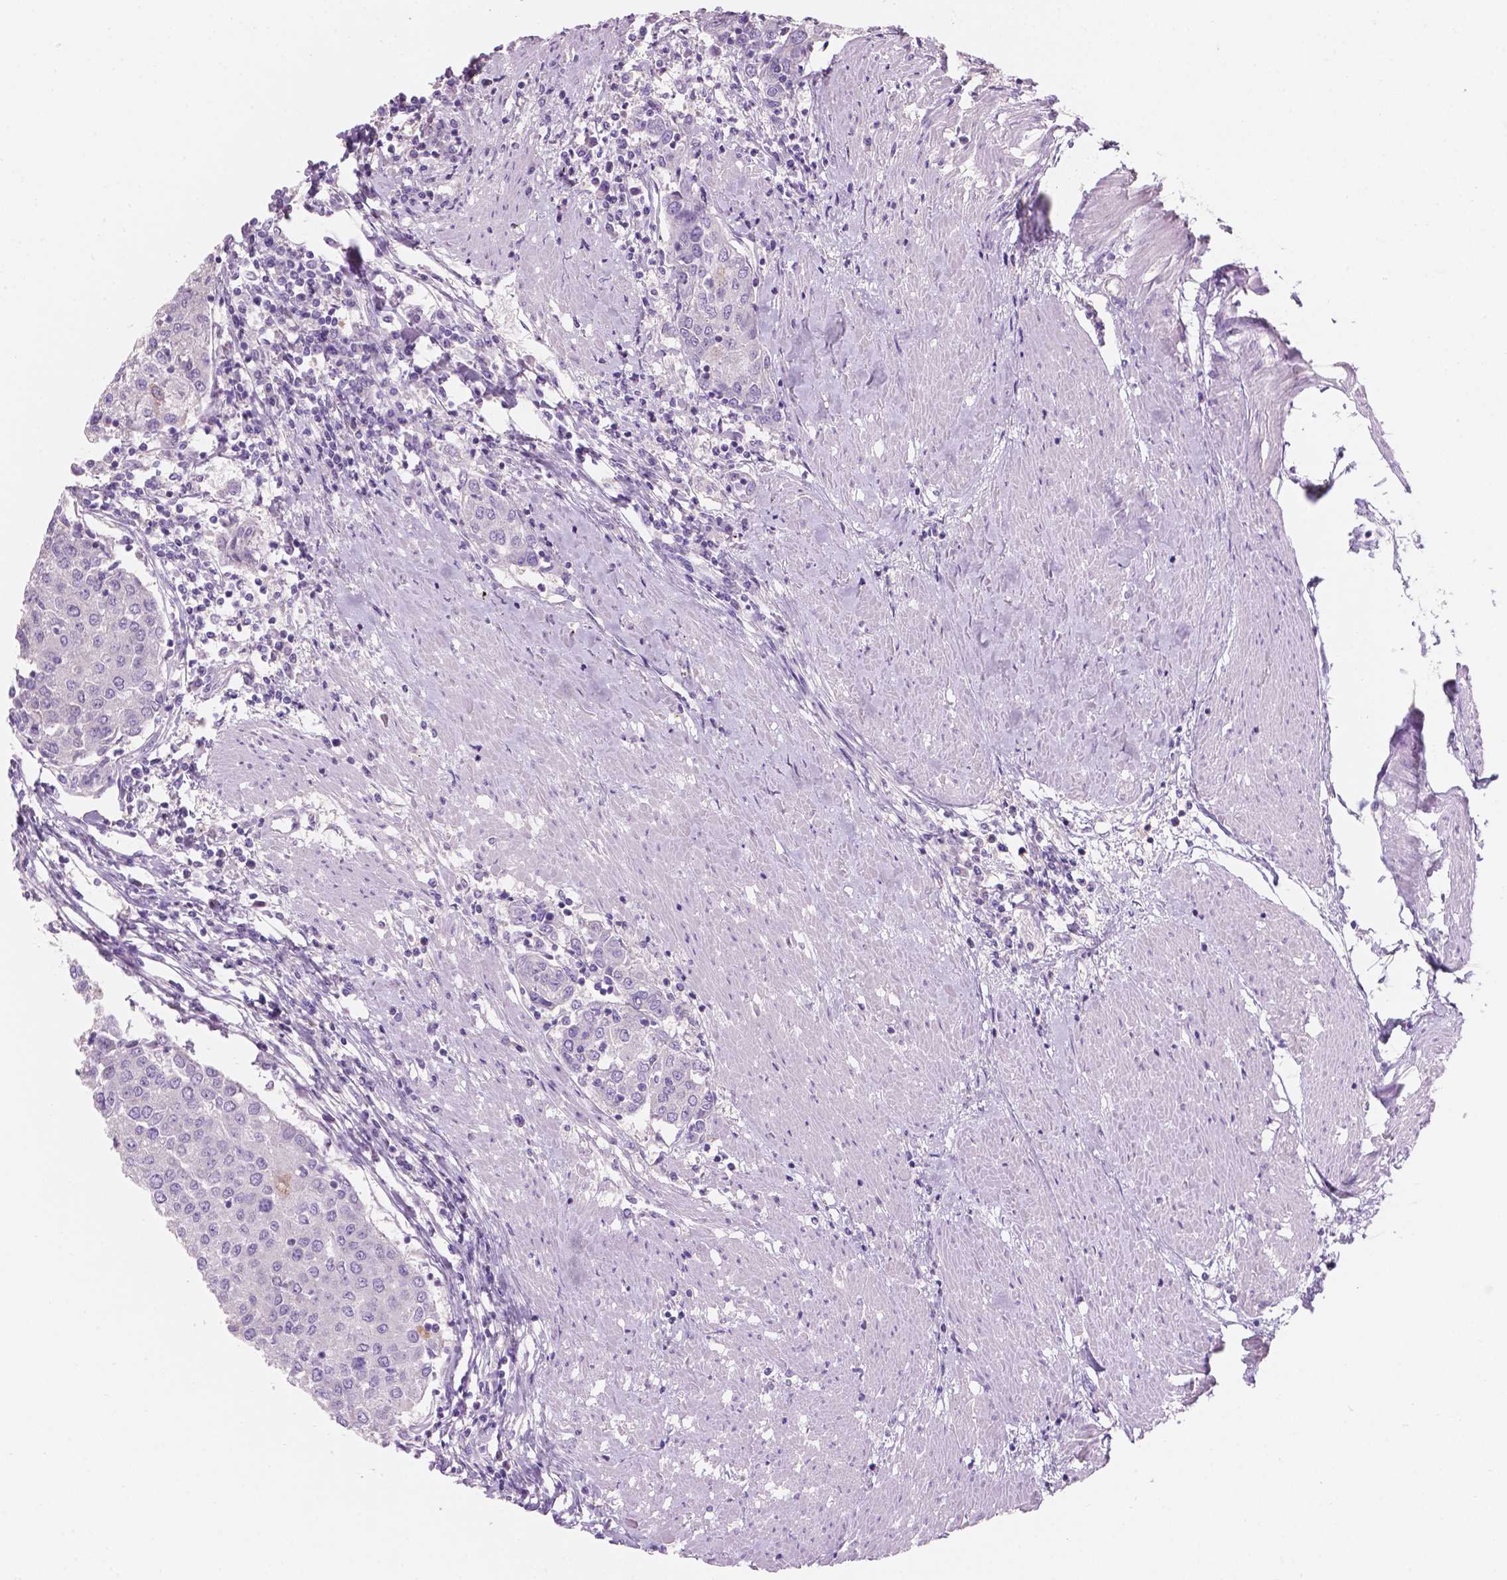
{"staining": {"intensity": "negative", "quantity": "none", "location": "none"}, "tissue": "urothelial cancer", "cell_type": "Tumor cells", "image_type": "cancer", "snomed": [{"axis": "morphology", "description": "Urothelial carcinoma, High grade"}, {"axis": "topography", "description": "Urinary bladder"}], "caption": "Histopathology image shows no protein expression in tumor cells of urothelial carcinoma (high-grade) tissue. (DAB (3,3'-diaminobenzidine) immunohistochemistry with hematoxylin counter stain).", "gene": "SBSN", "patient": {"sex": "female", "age": 85}}